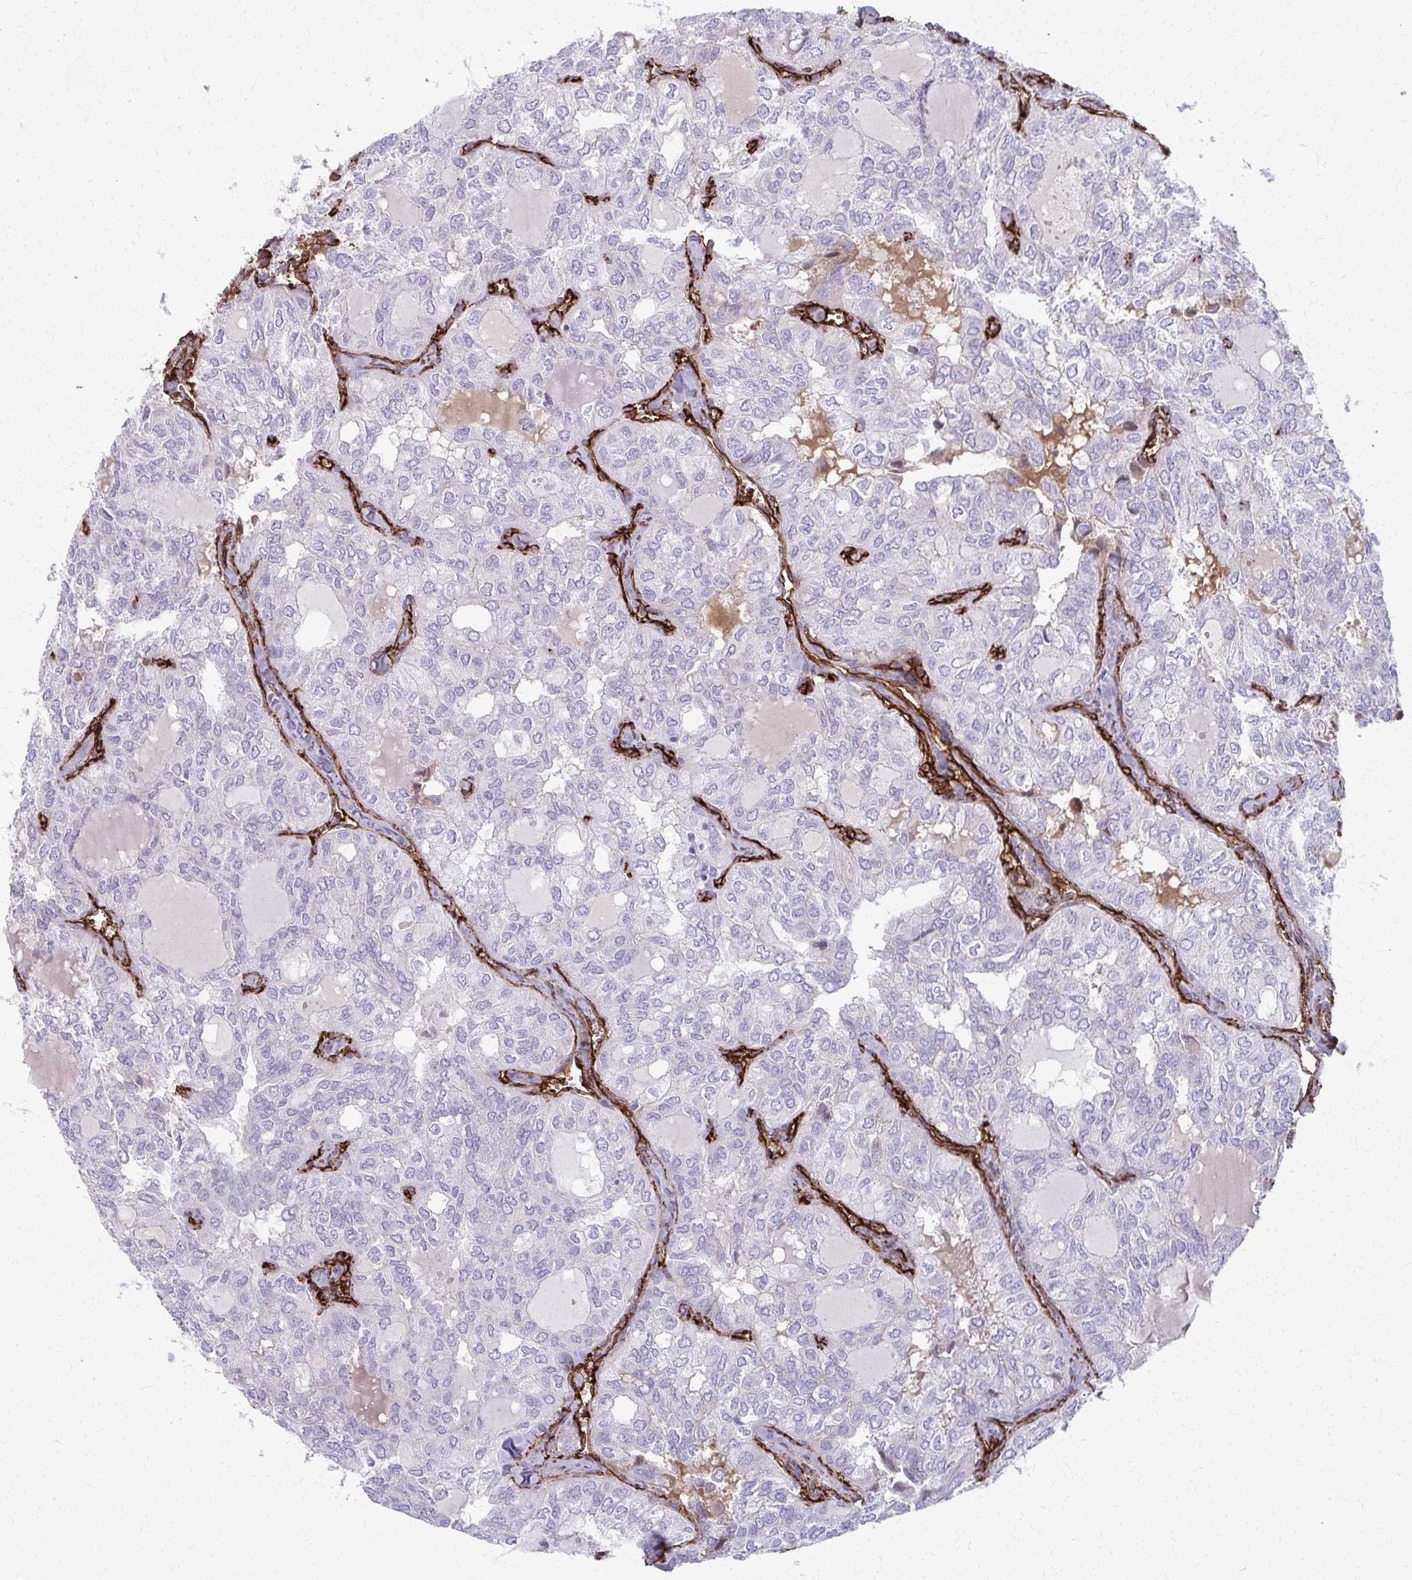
{"staining": {"intensity": "negative", "quantity": "none", "location": "none"}, "tissue": "thyroid cancer", "cell_type": "Tumor cells", "image_type": "cancer", "snomed": [{"axis": "morphology", "description": "Follicular adenoma carcinoma, NOS"}, {"axis": "topography", "description": "Thyroid gland"}], "caption": "The image shows no staining of tumor cells in thyroid cancer (follicular adenoma carcinoma). (DAB (3,3'-diaminobenzidine) immunohistochemistry (IHC), high magnification).", "gene": "ADIPOQ", "patient": {"sex": "male", "age": 75}}